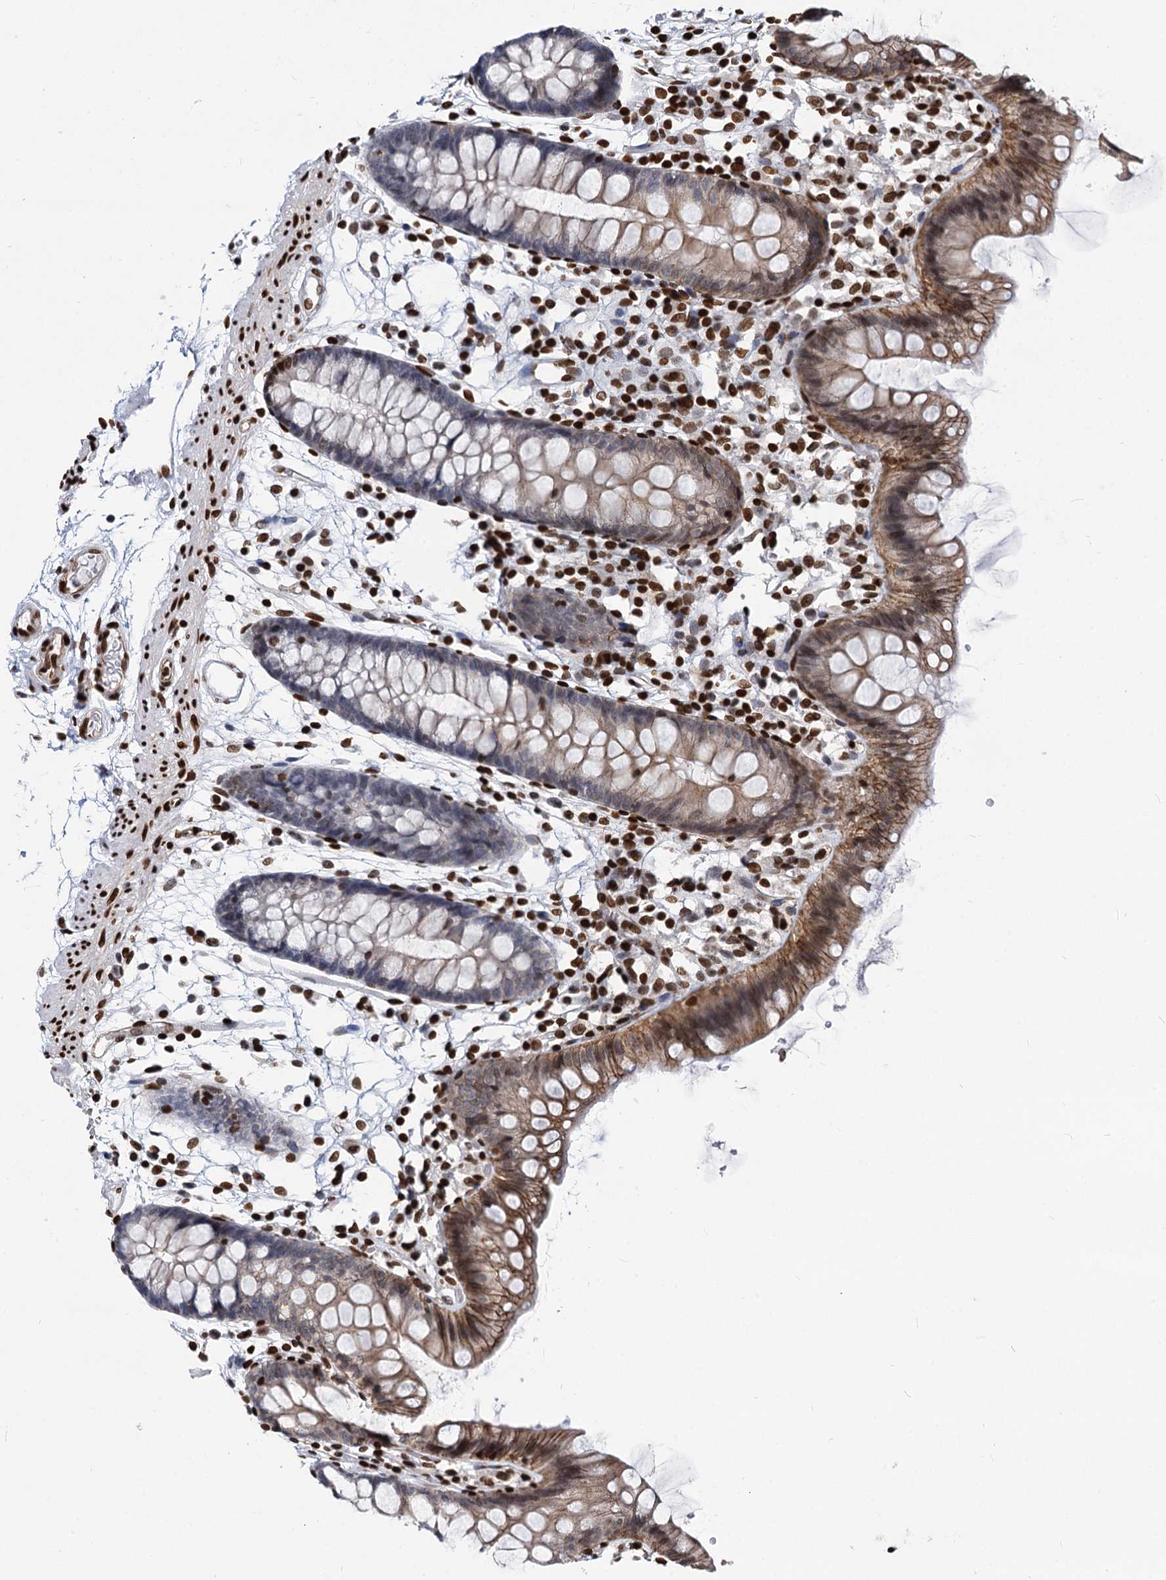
{"staining": {"intensity": "strong", "quantity": ">75%", "location": "cytoplasmic/membranous"}, "tissue": "colon", "cell_type": "Endothelial cells", "image_type": "normal", "snomed": [{"axis": "morphology", "description": "Normal tissue, NOS"}, {"axis": "topography", "description": "Colon"}], "caption": "IHC of unremarkable colon shows high levels of strong cytoplasmic/membranous expression in approximately >75% of endothelial cells. The staining was performed using DAB (3,3'-diaminobenzidine) to visualize the protein expression in brown, while the nuclei were stained in blue with hematoxylin (Magnification: 20x).", "gene": "MECP2", "patient": {"sex": "male", "age": 56}}